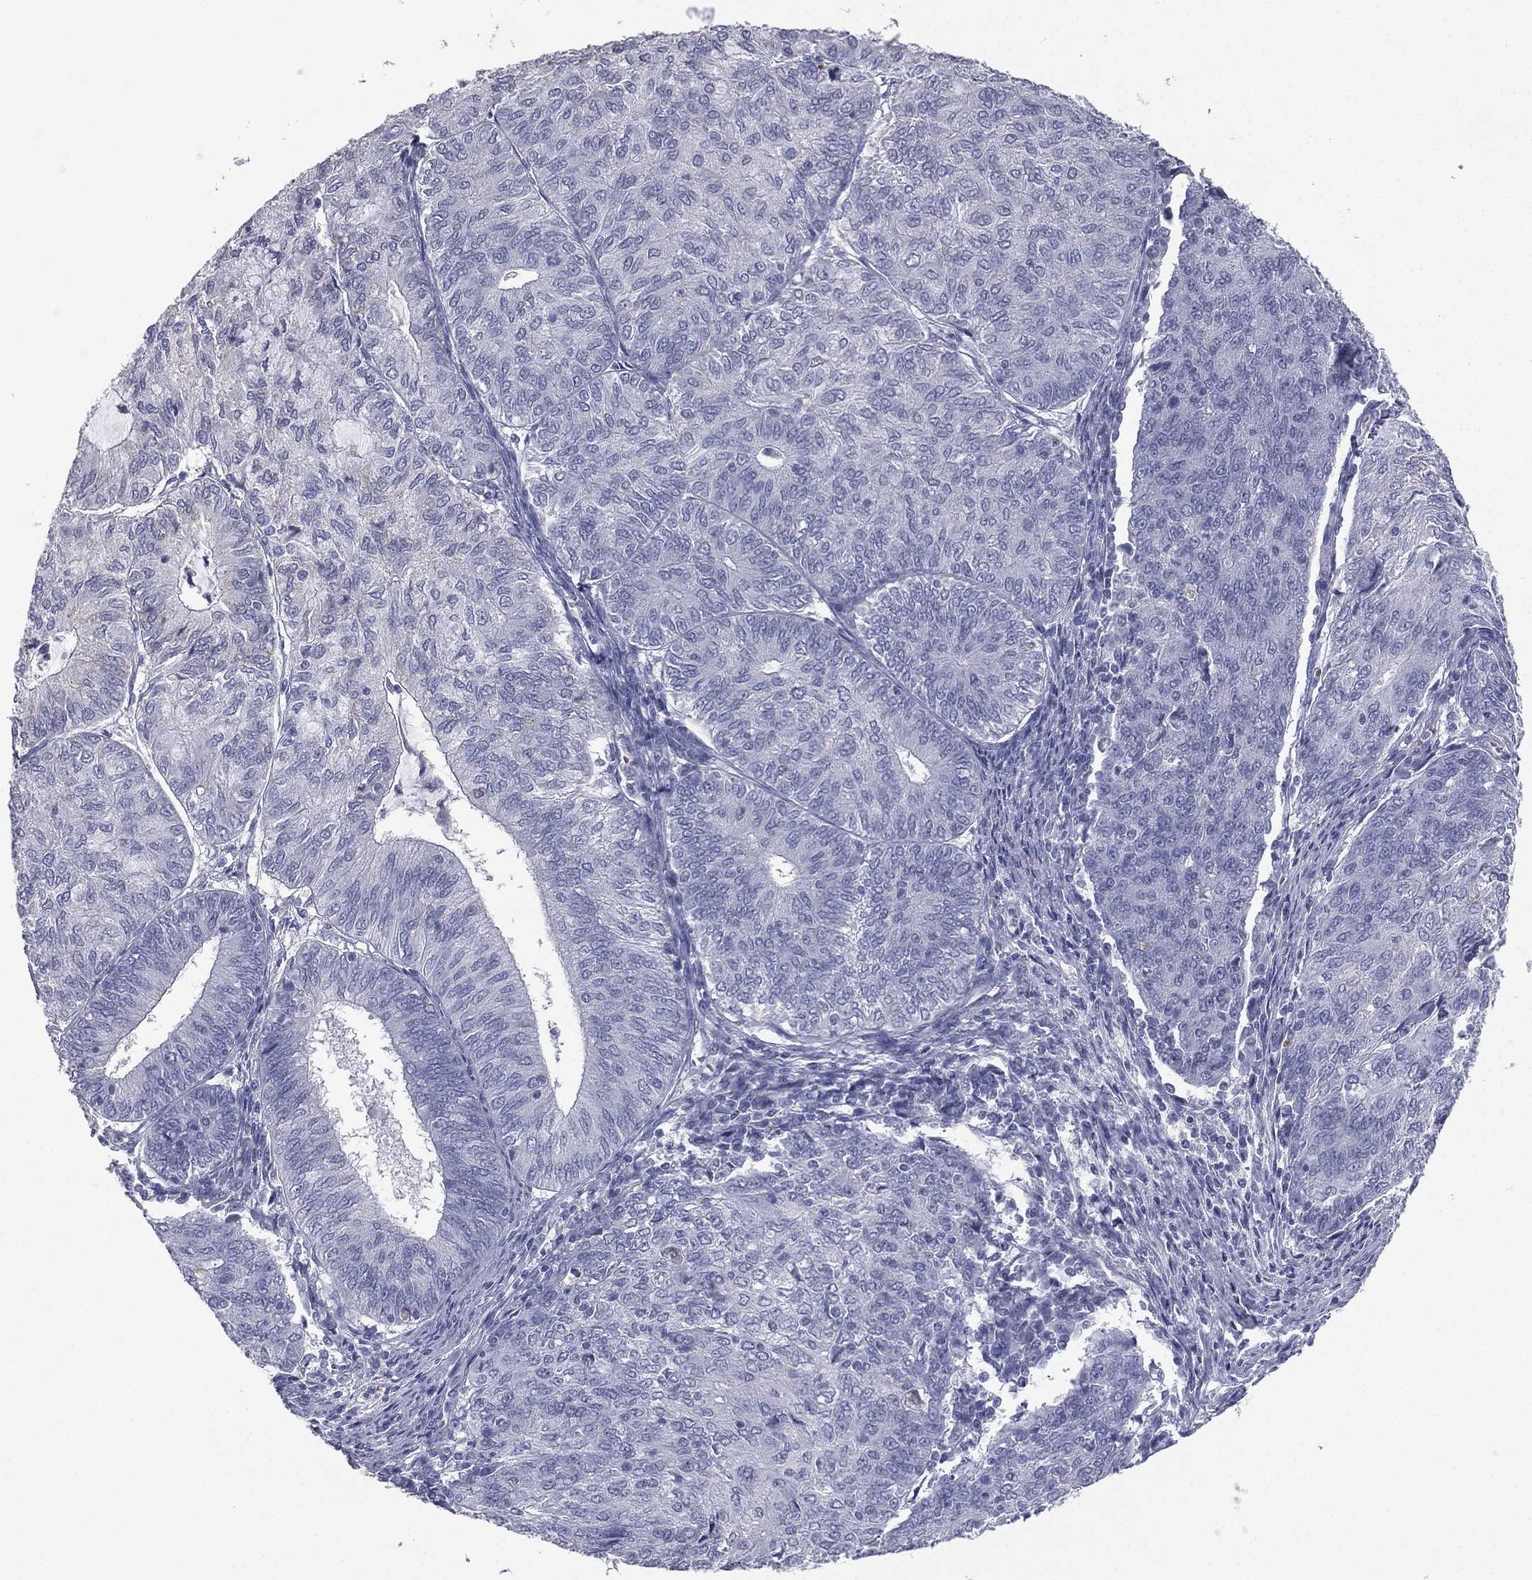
{"staining": {"intensity": "negative", "quantity": "none", "location": "none"}, "tissue": "endometrial cancer", "cell_type": "Tumor cells", "image_type": "cancer", "snomed": [{"axis": "morphology", "description": "Adenocarcinoma, NOS"}, {"axis": "topography", "description": "Endometrium"}], "caption": "Immunohistochemistry (IHC) of human endometrial cancer (adenocarcinoma) displays no expression in tumor cells.", "gene": "ESX1", "patient": {"sex": "female", "age": 82}}